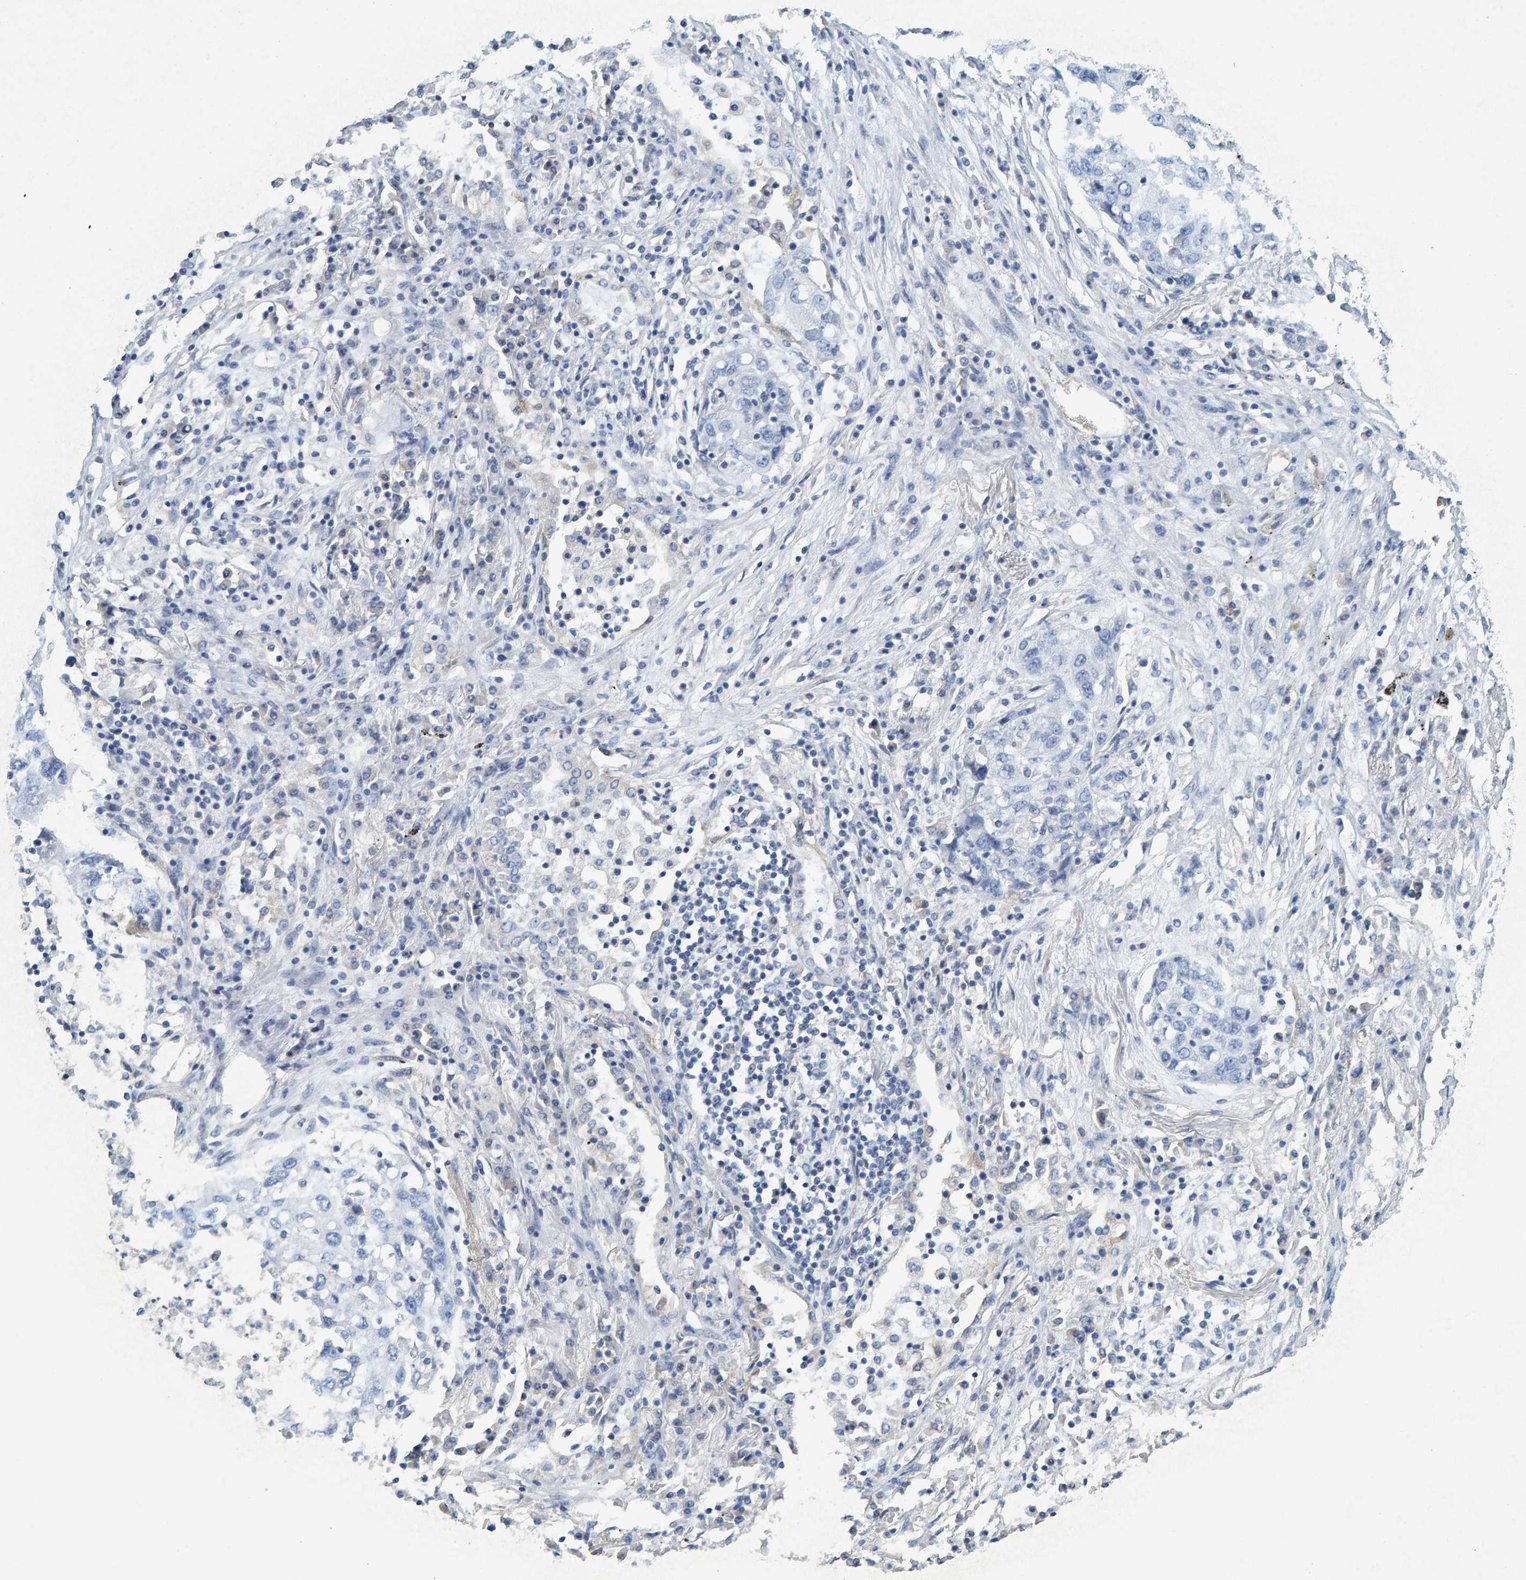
{"staining": {"intensity": "negative", "quantity": "none", "location": "none"}, "tissue": "lung cancer", "cell_type": "Tumor cells", "image_type": "cancer", "snomed": [{"axis": "morphology", "description": "Squamous cell carcinoma, NOS"}, {"axis": "topography", "description": "Lung"}], "caption": "Immunohistochemical staining of lung squamous cell carcinoma demonstrates no significant staining in tumor cells.", "gene": "ALAD", "patient": {"sex": "female", "age": 63}}